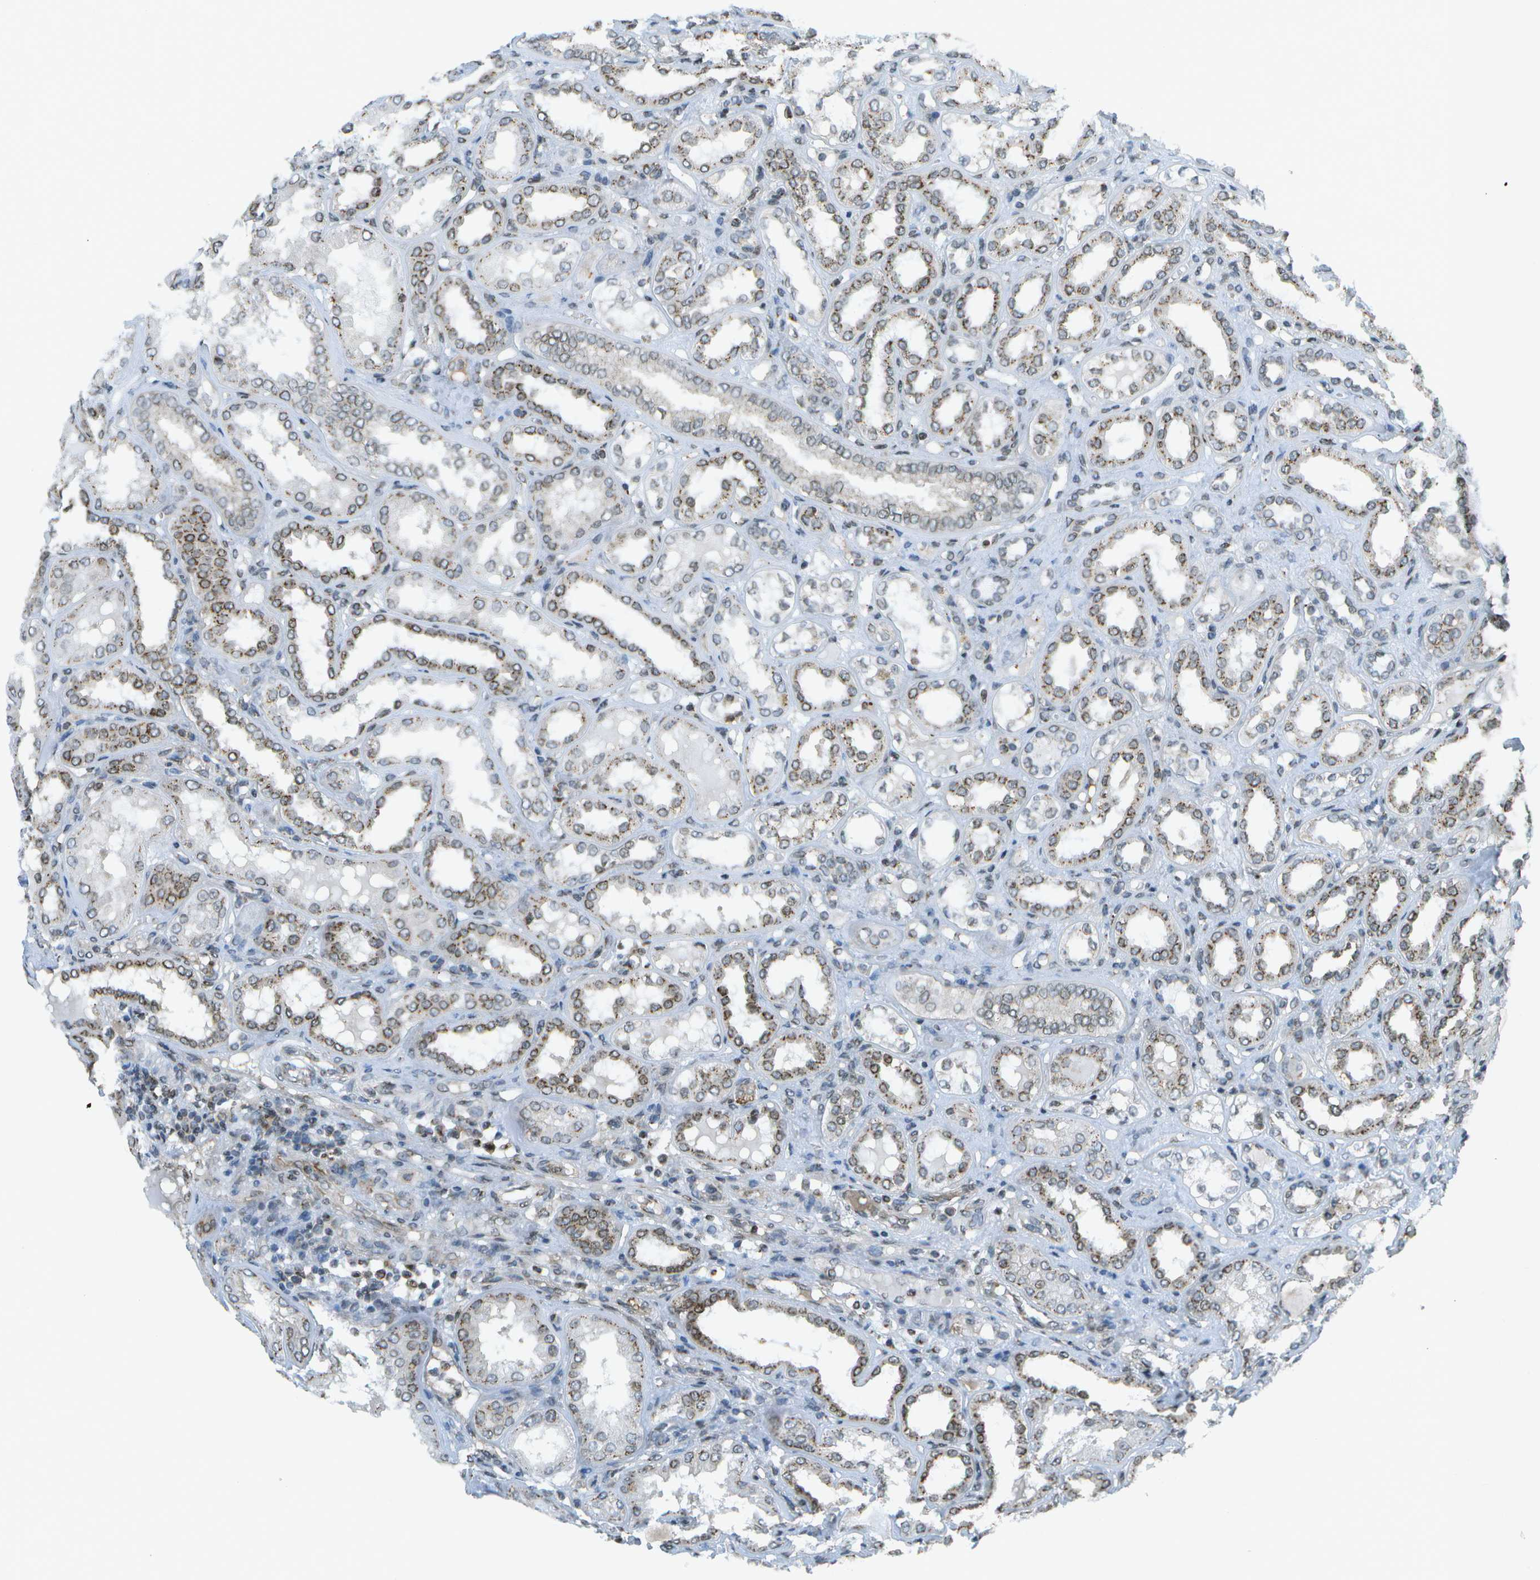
{"staining": {"intensity": "moderate", "quantity": "<25%", "location": "cytoplasmic/membranous"}, "tissue": "kidney", "cell_type": "Cells in glomeruli", "image_type": "normal", "snomed": [{"axis": "morphology", "description": "Normal tissue, NOS"}, {"axis": "topography", "description": "Kidney"}], "caption": "DAB (3,3'-diaminobenzidine) immunohistochemical staining of unremarkable kidney demonstrates moderate cytoplasmic/membranous protein positivity in about <25% of cells in glomeruli.", "gene": "EVC", "patient": {"sex": "female", "age": 56}}